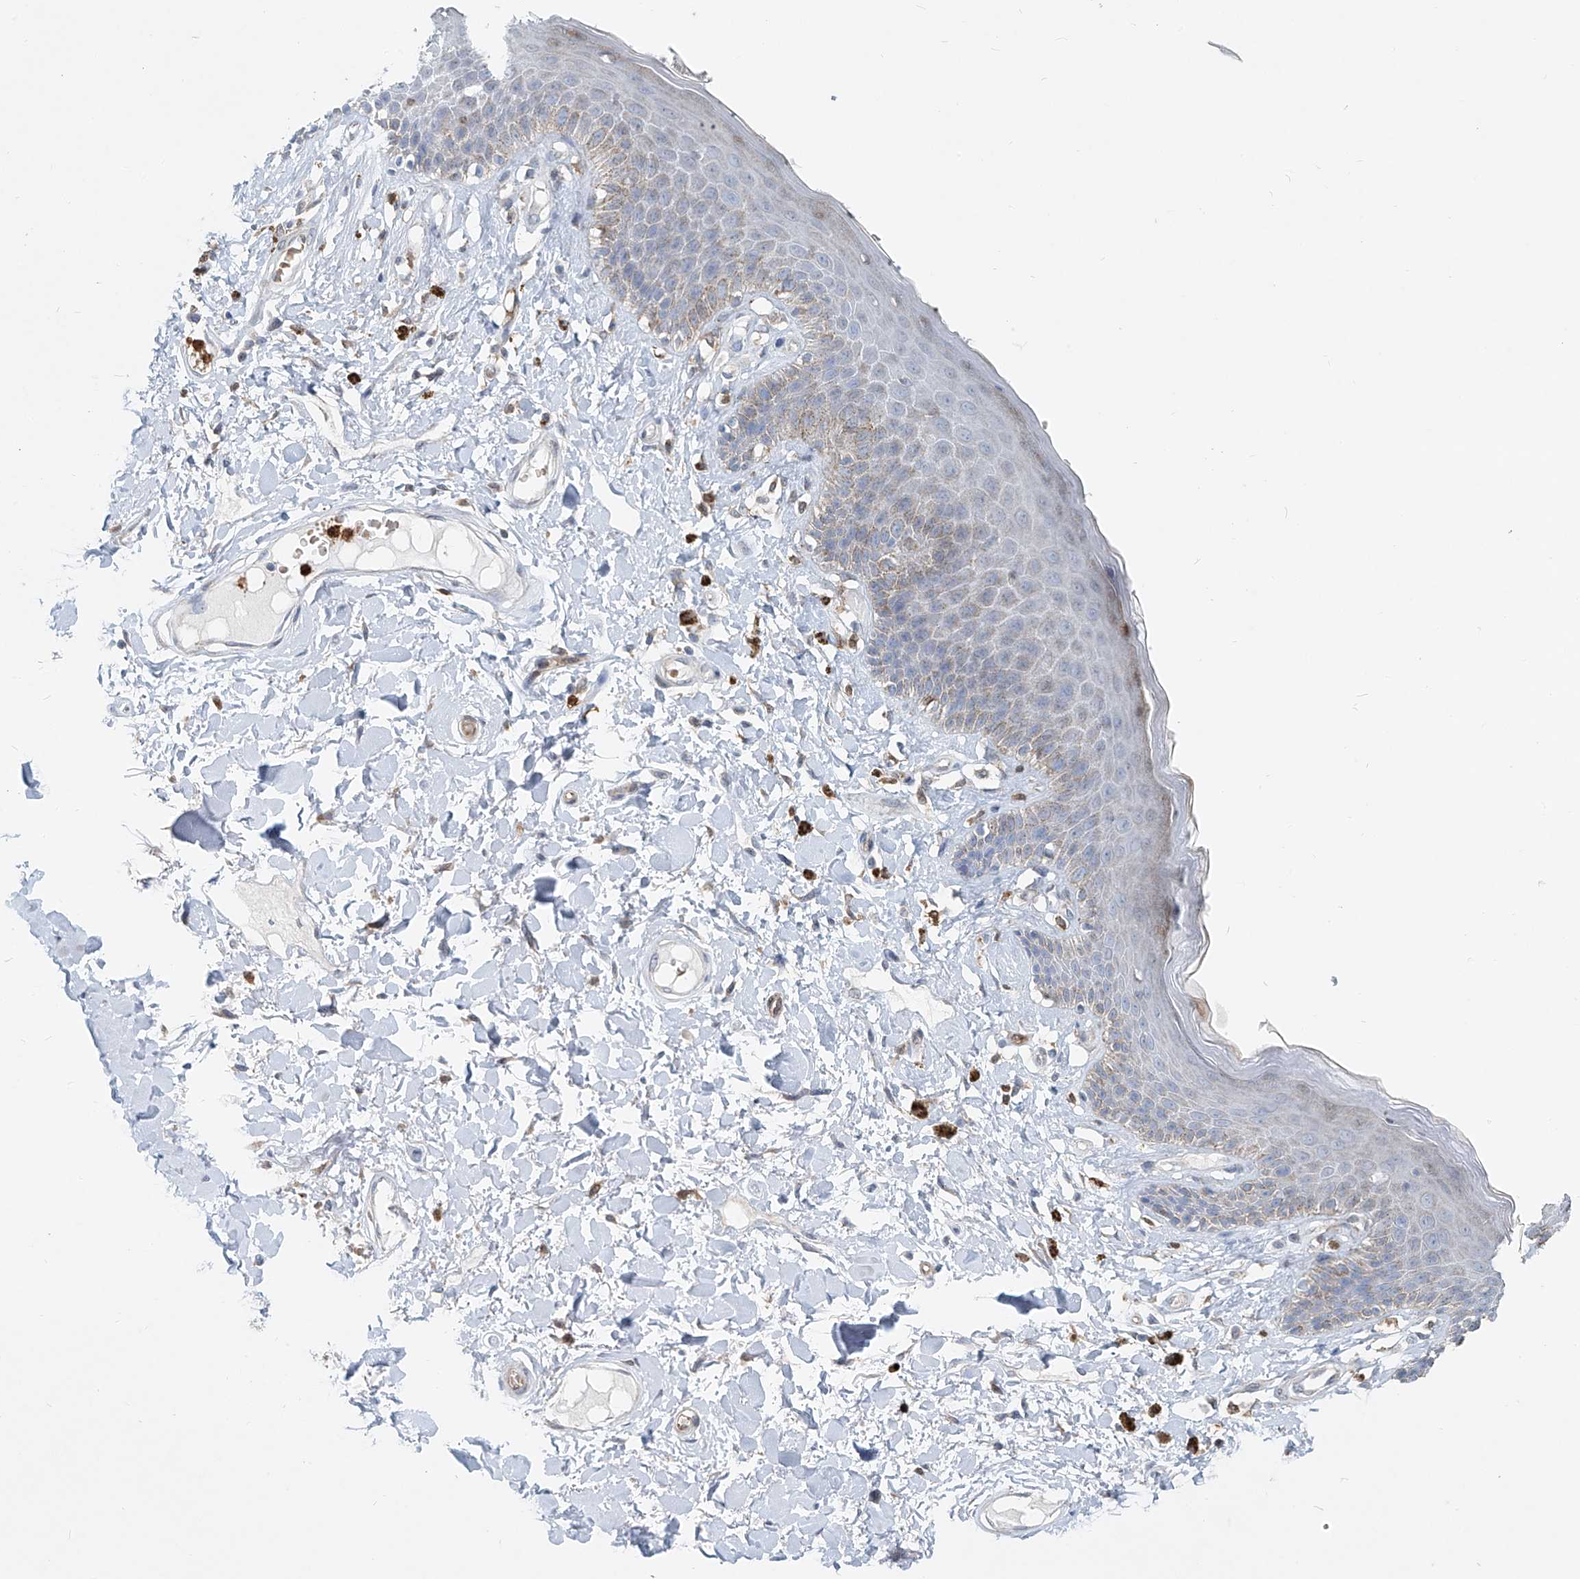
{"staining": {"intensity": "moderate", "quantity": "<25%", "location": "cytoplasmic/membranous"}, "tissue": "skin", "cell_type": "Epidermal cells", "image_type": "normal", "snomed": [{"axis": "morphology", "description": "Normal tissue, NOS"}, {"axis": "topography", "description": "Anal"}], "caption": "The image reveals immunohistochemical staining of normal skin. There is moderate cytoplasmic/membranous expression is seen in approximately <25% of epidermal cells.", "gene": "PTPRA", "patient": {"sex": "female", "age": 78}}